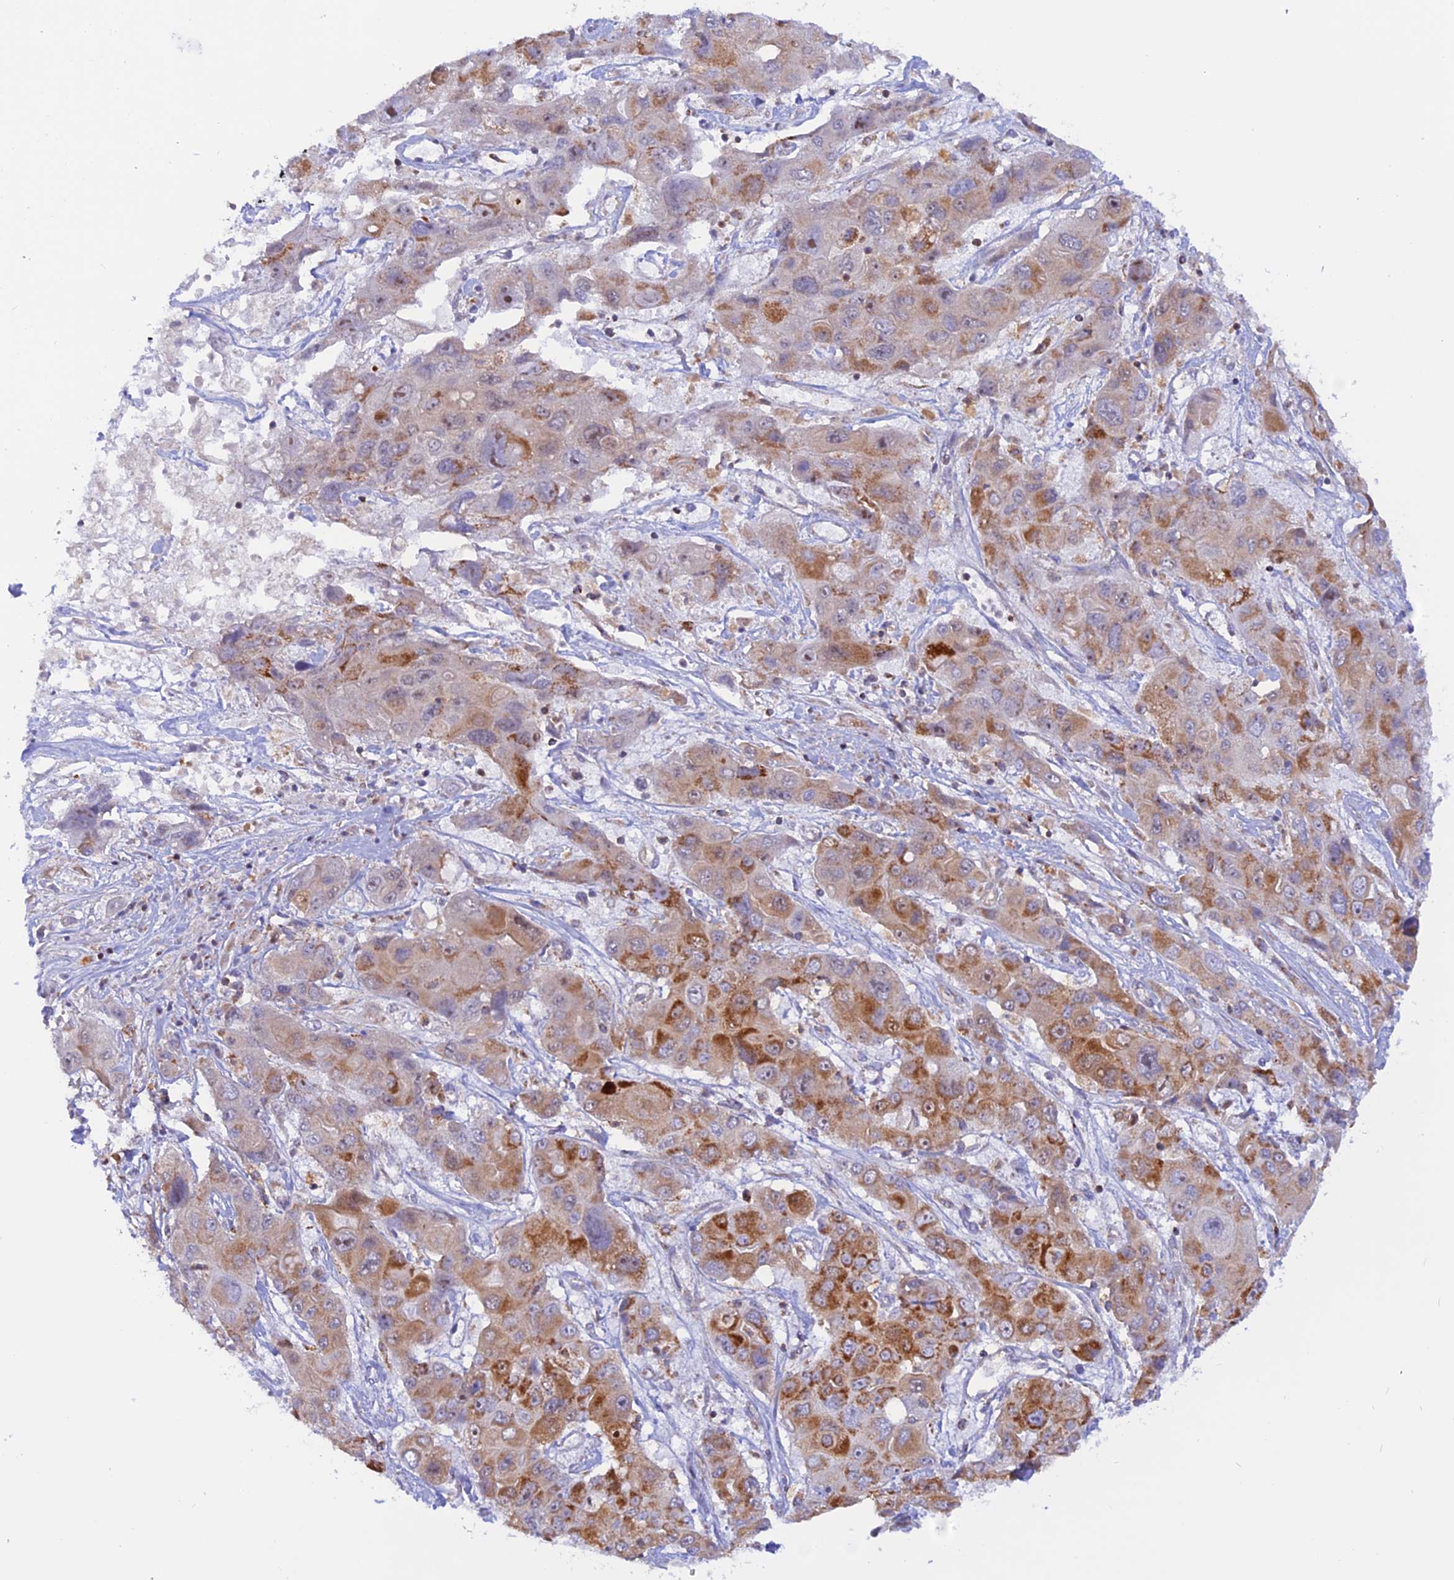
{"staining": {"intensity": "moderate", "quantity": ">75%", "location": "cytoplasmic/membranous"}, "tissue": "liver cancer", "cell_type": "Tumor cells", "image_type": "cancer", "snomed": [{"axis": "morphology", "description": "Cholangiocarcinoma"}, {"axis": "topography", "description": "Liver"}], "caption": "About >75% of tumor cells in cholangiocarcinoma (liver) demonstrate moderate cytoplasmic/membranous protein positivity as visualized by brown immunohistochemical staining.", "gene": "GCDH", "patient": {"sex": "male", "age": 67}}